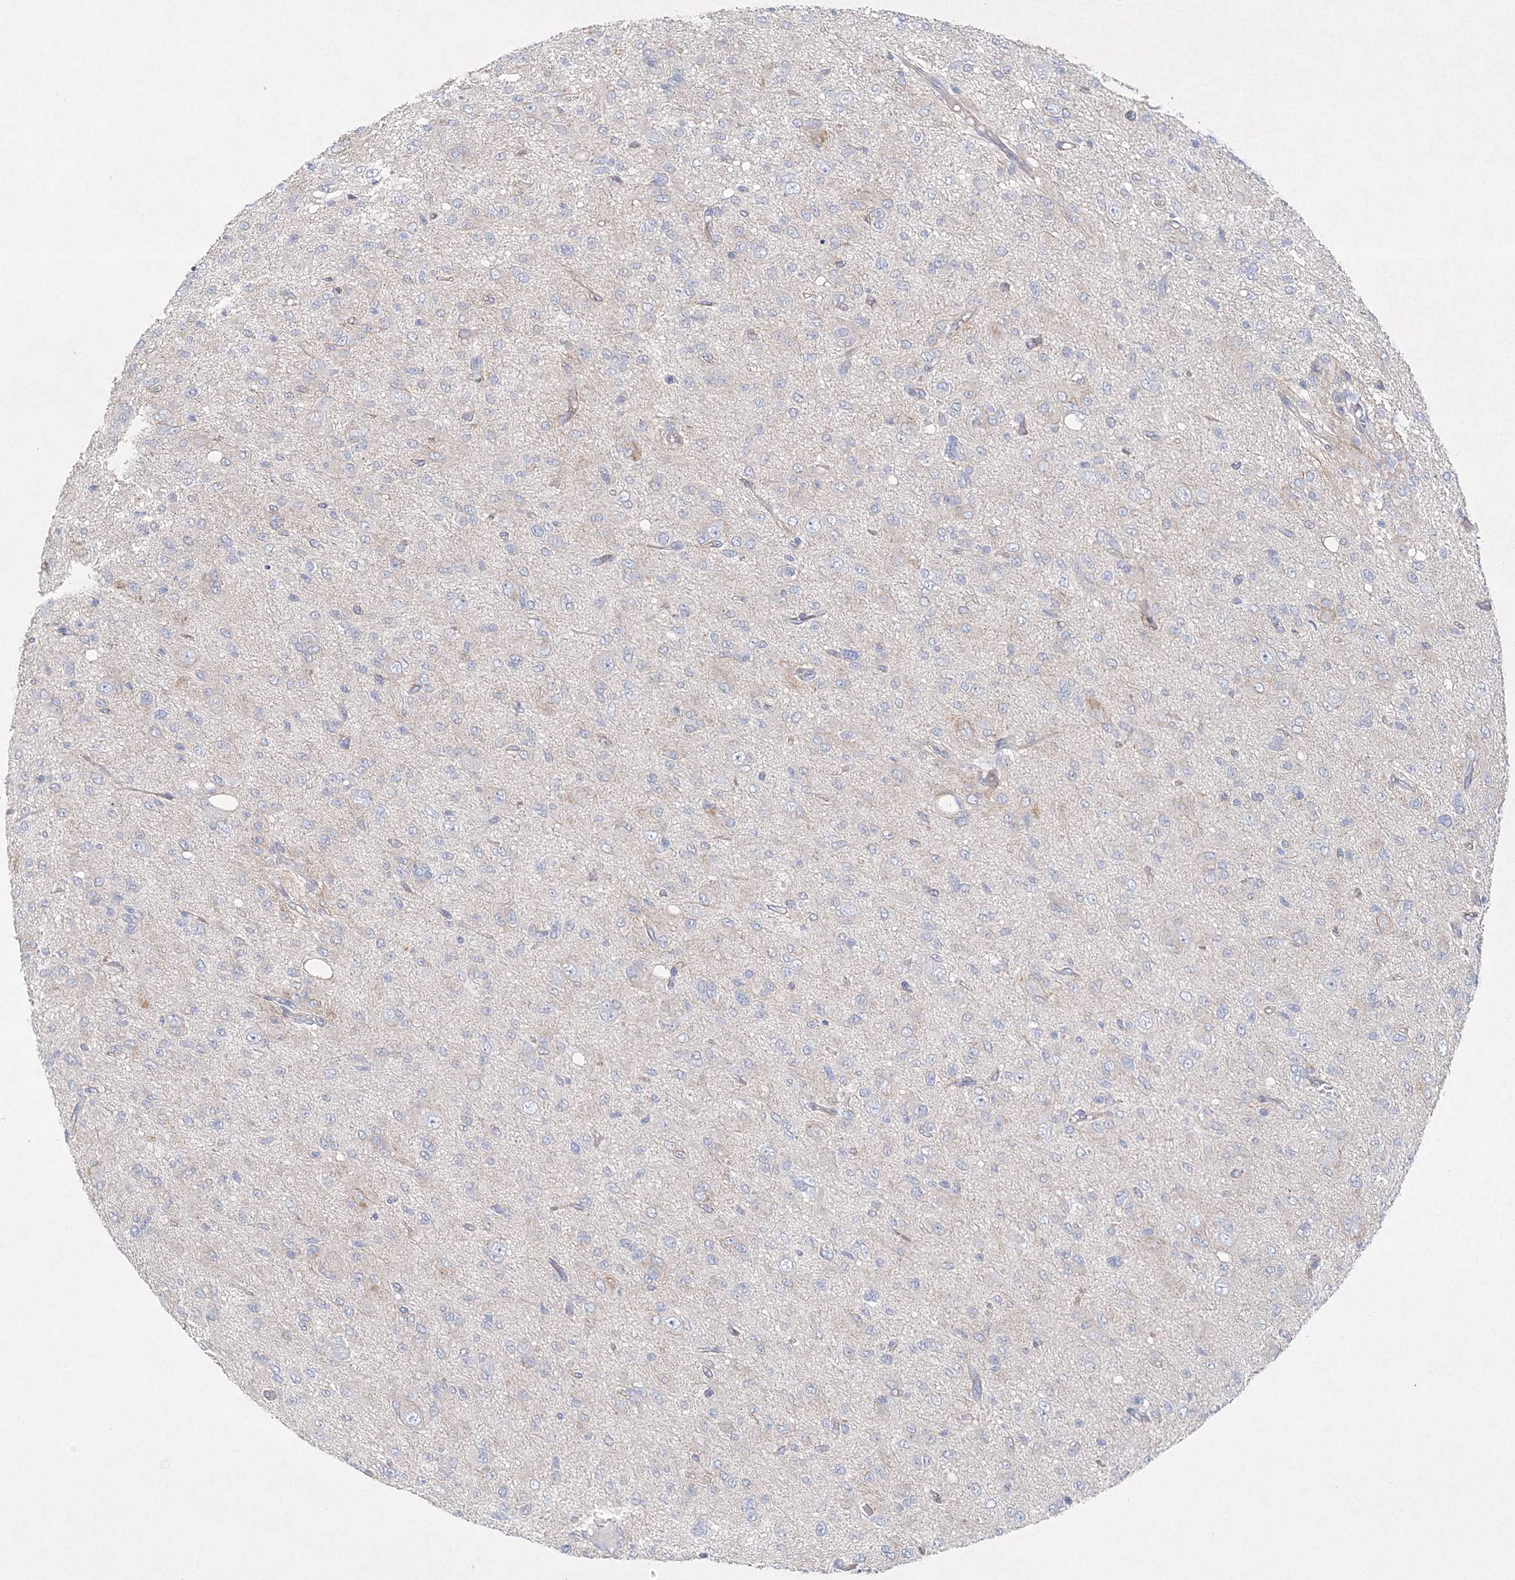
{"staining": {"intensity": "negative", "quantity": "none", "location": "none"}, "tissue": "glioma", "cell_type": "Tumor cells", "image_type": "cancer", "snomed": [{"axis": "morphology", "description": "Glioma, malignant, High grade"}, {"axis": "topography", "description": "Brain"}], "caption": "There is no significant staining in tumor cells of malignant glioma (high-grade).", "gene": "NAA40", "patient": {"sex": "female", "age": 59}}